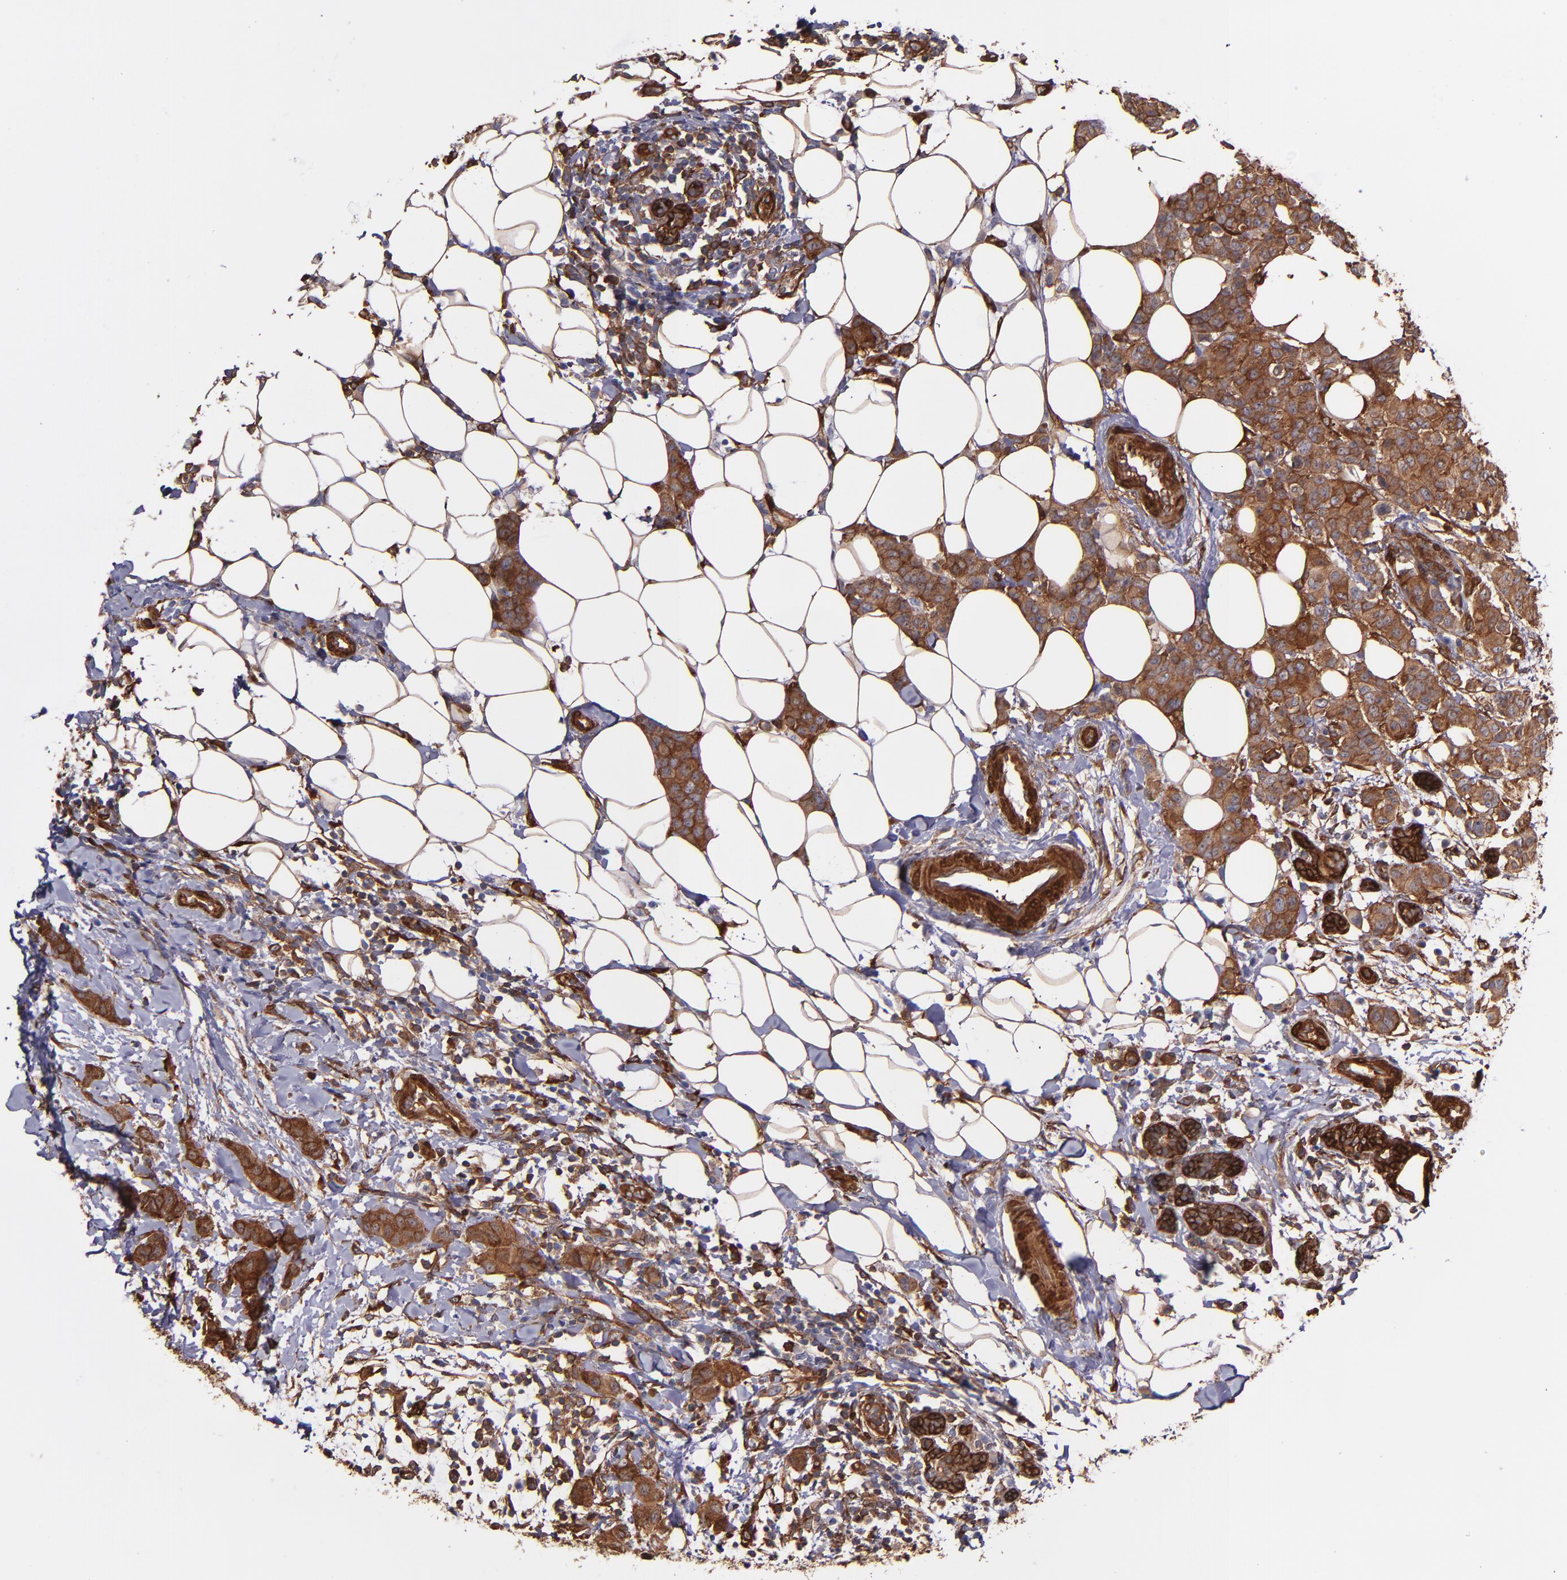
{"staining": {"intensity": "strong", "quantity": ">75%", "location": "cytoplasmic/membranous"}, "tissue": "breast cancer", "cell_type": "Tumor cells", "image_type": "cancer", "snomed": [{"axis": "morphology", "description": "Duct carcinoma"}, {"axis": "topography", "description": "Breast"}], "caption": "The photomicrograph displays immunohistochemical staining of breast intraductal carcinoma. There is strong cytoplasmic/membranous positivity is identified in approximately >75% of tumor cells. (Stains: DAB in brown, nuclei in blue, Microscopy: brightfield microscopy at high magnification).", "gene": "VCL", "patient": {"sex": "female", "age": 40}}